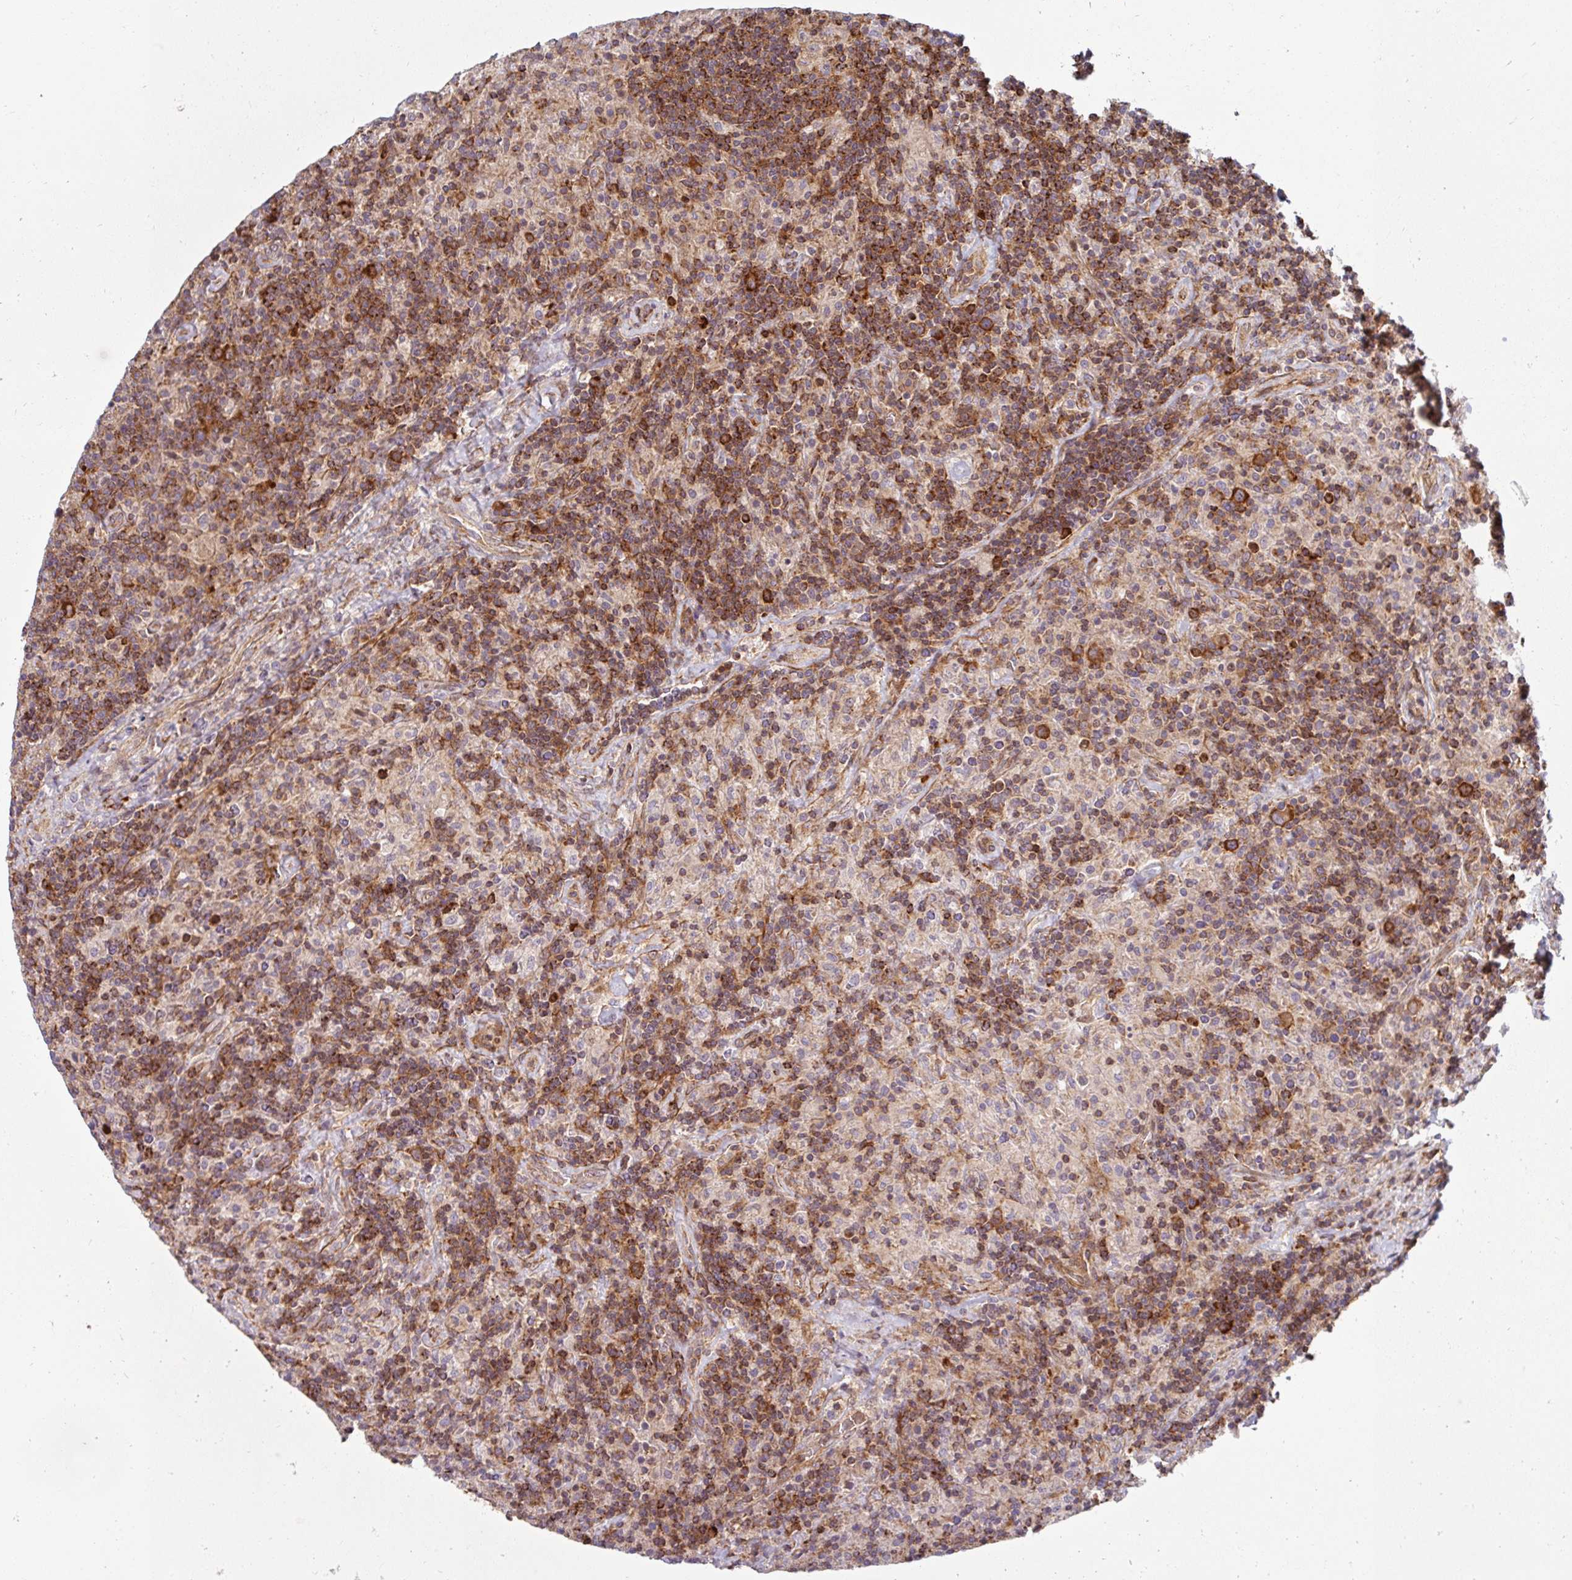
{"staining": {"intensity": "strong", "quantity": ">75%", "location": "cytoplasmic/membranous"}, "tissue": "lymphoma", "cell_type": "Tumor cells", "image_type": "cancer", "snomed": [{"axis": "morphology", "description": "Hodgkin's disease, NOS"}, {"axis": "topography", "description": "Lymph node"}], "caption": "Lymphoma was stained to show a protein in brown. There is high levels of strong cytoplasmic/membranous staining in about >75% of tumor cells. The protein of interest is stained brown, and the nuclei are stained in blue (DAB IHC with brightfield microscopy, high magnification).", "gene": "BTF3", "patient": {"sex": "male", "age": 70}}